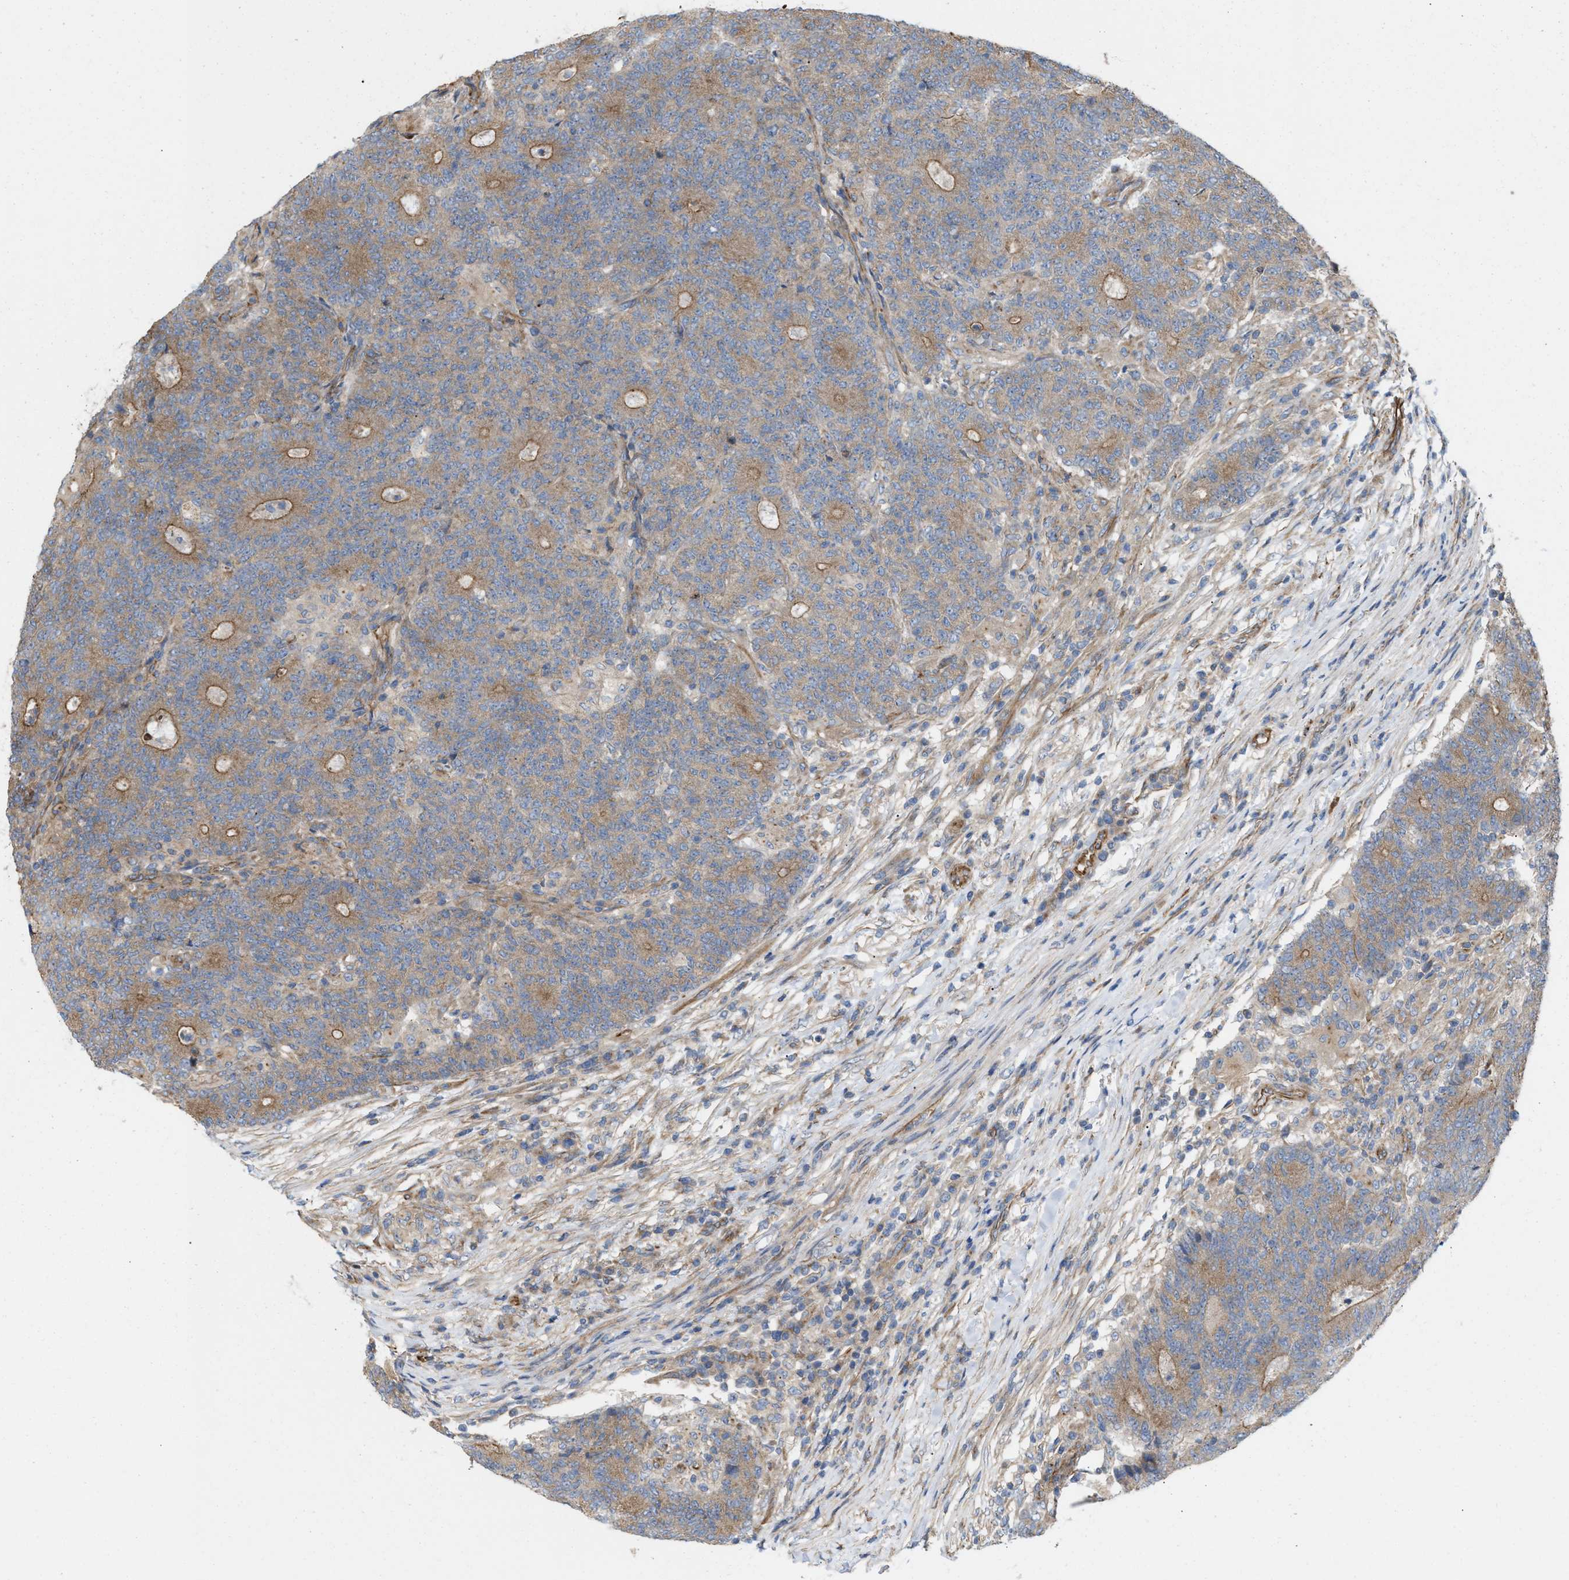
{"staining": {"intensity": "moderate", "quantity": "<25%", "location": "cytoplasmic/membranous"}, "tissue": "colorectal cancer", "cell_type": "Tumor cells", "image_type": "cancer", "snomed": [{"axis": "morphology", "description": "Normal tissue, NOS"}, {"axis": "morphology", "description": "Adenocarcinoma, NOS"}, {"axis": "topography", "description": "Colon"}], "caption": "Human adenocarcinoma (colorectal) stained with a protein marker exhibits moderate staining in tumor cells.", "gene": "EPS15L1", "patient": {"sex": "female", "age": 75}}